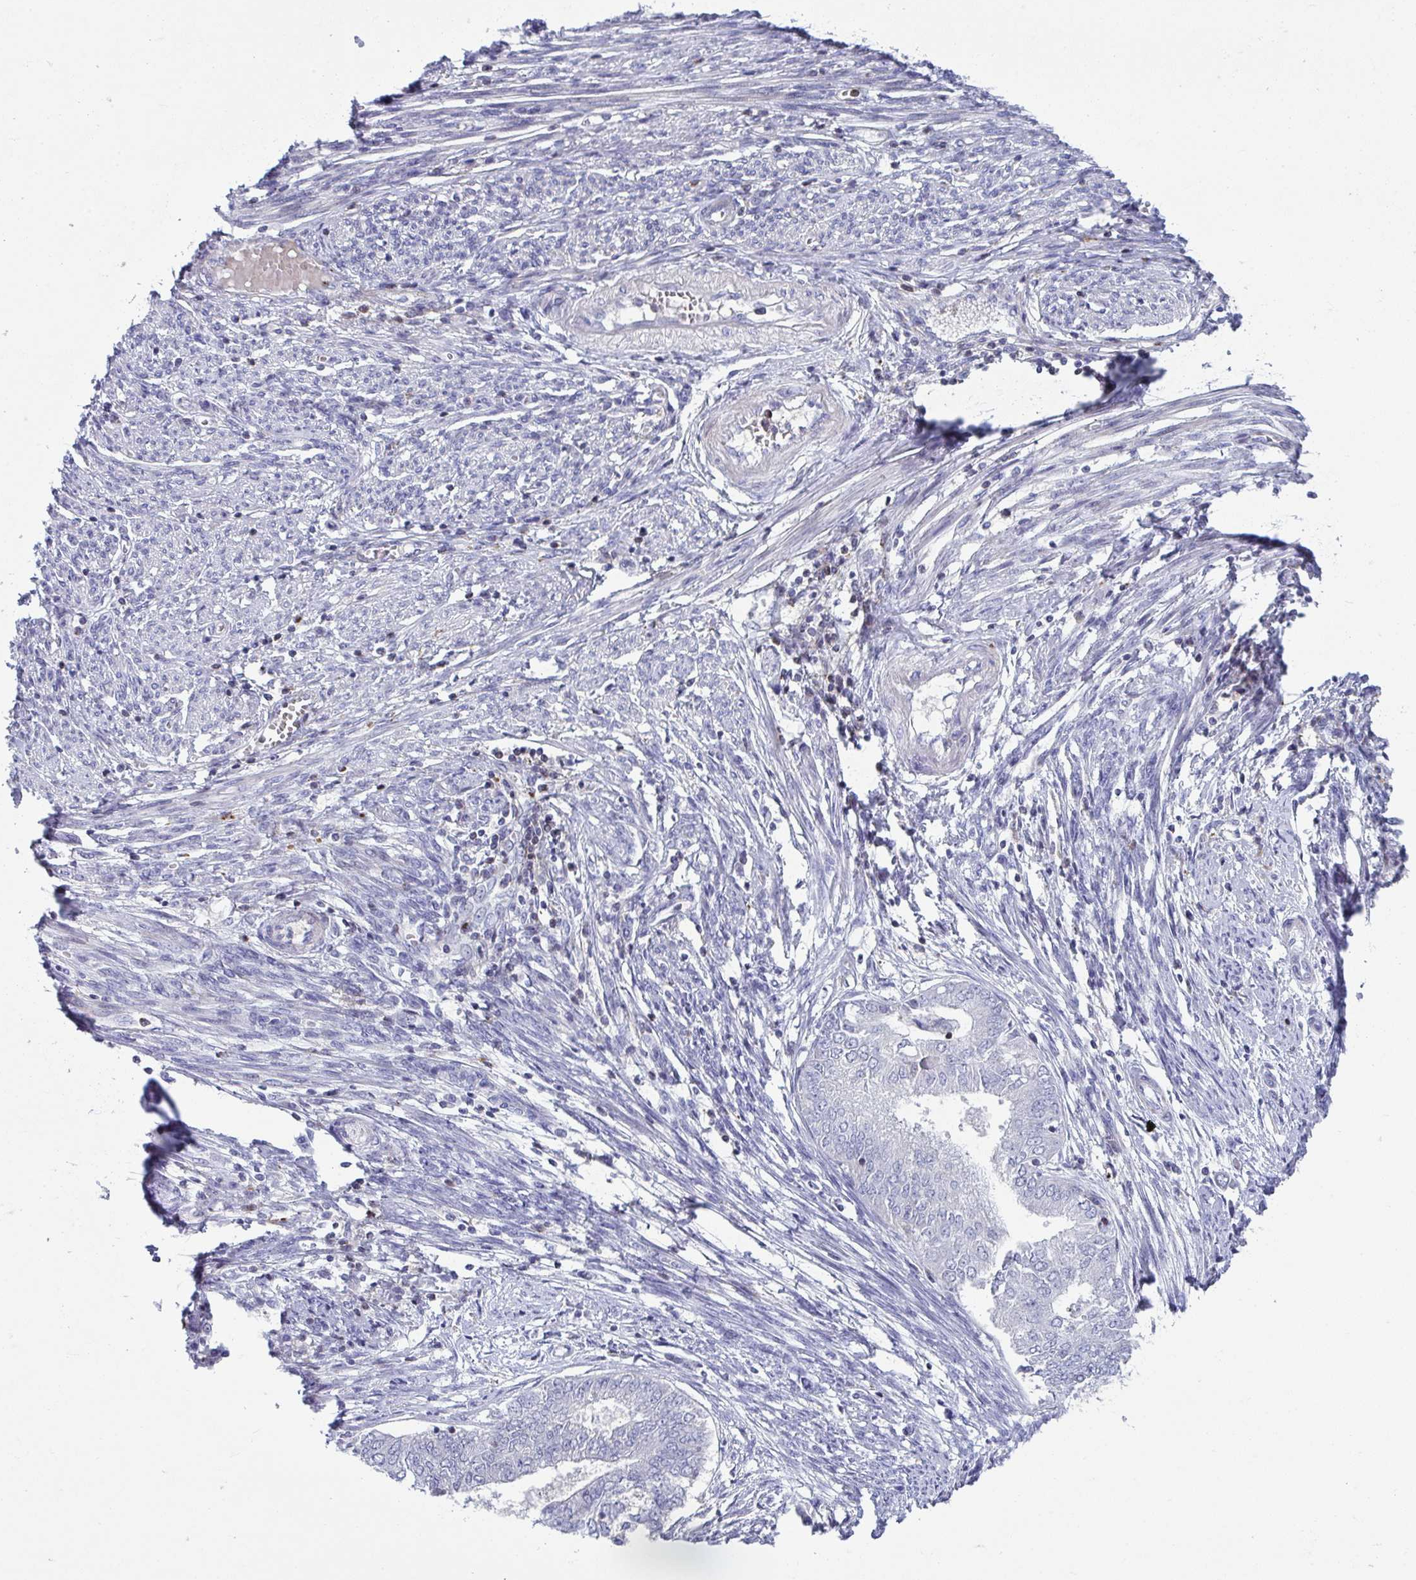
{"staining": {"intensity": "negative", "quantity": "none", "location": "none"}, "tissue": "endometrial cancer", "cell_type": "Tumor cells", "image_type": "cancer", "snomed": [{"axis": "morphology", "description": "Adenocarcinoma, NOS"}, {"axis": "topography", "description": "Endometrium"}], "caption": "Human endometrial cancer stained for a protein using IHC reveals no expression in tumor cells.", "gene": "AOC2", "patient": {"sex": "female", "age": 62}}